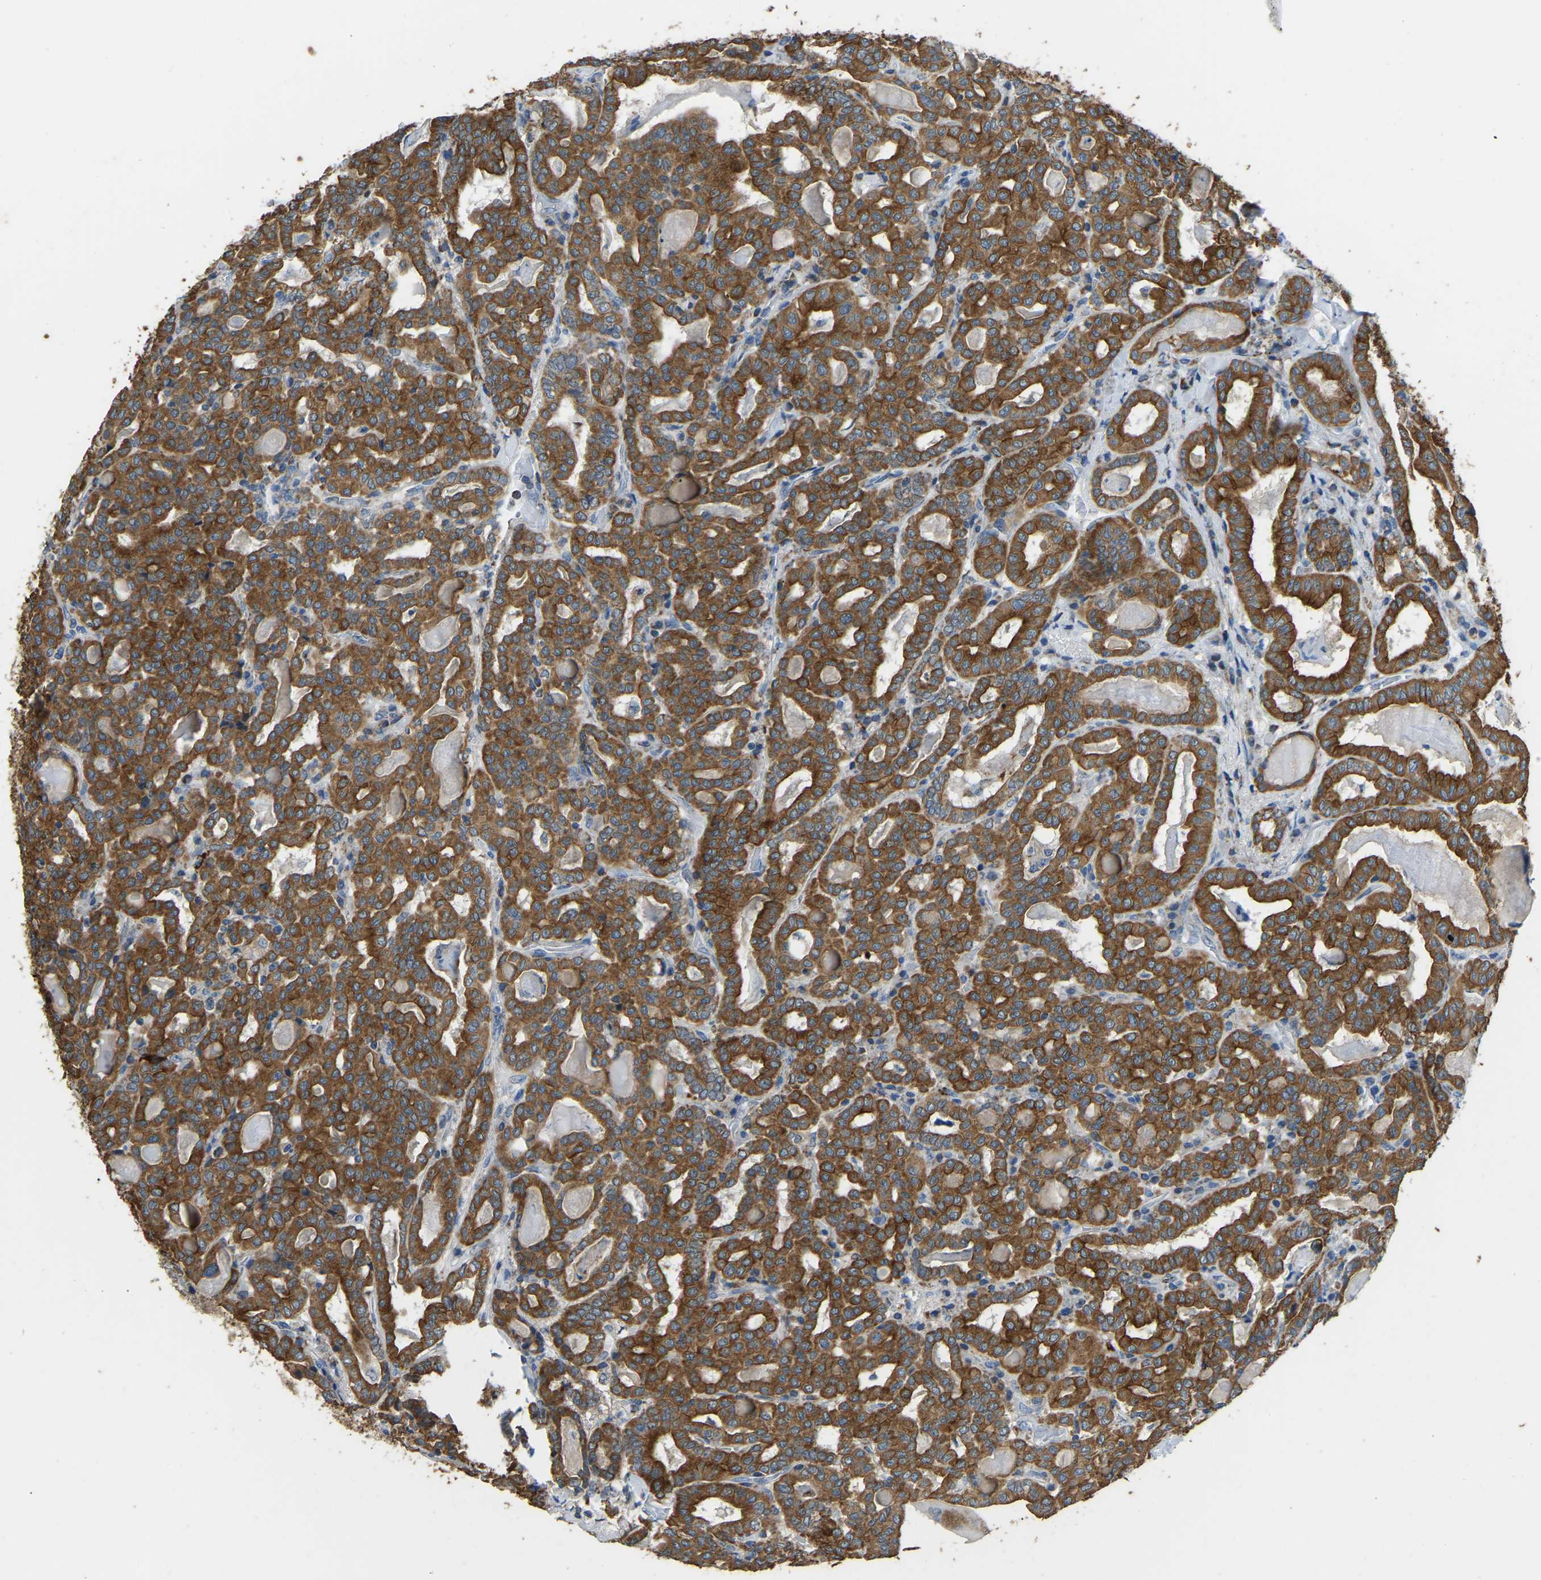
{"staining": {"intensity": "moderate", "quantity": ">75%", "location": "cytoplasmic/membranous"}, "tissue": "thyroid cancer", "cell_type": "Tumor cells", "image_type": "cancer", "snomed": [{"axis": "morphology", "description": "Papillary adenocarcinoma, NOS"}, {"axis": "topography", "description": "Thyroid gland"}], "caption": "Immunohistochemistry photomicrograph of human thyroid cancer stained for a protein (brown), which exhibits medium levels of moderate cytoplasmic/membranous positivity in approximately >75% of tumor cells.", "gene": "ZNF200", "patient": {"sex": "female", "age": 42}}